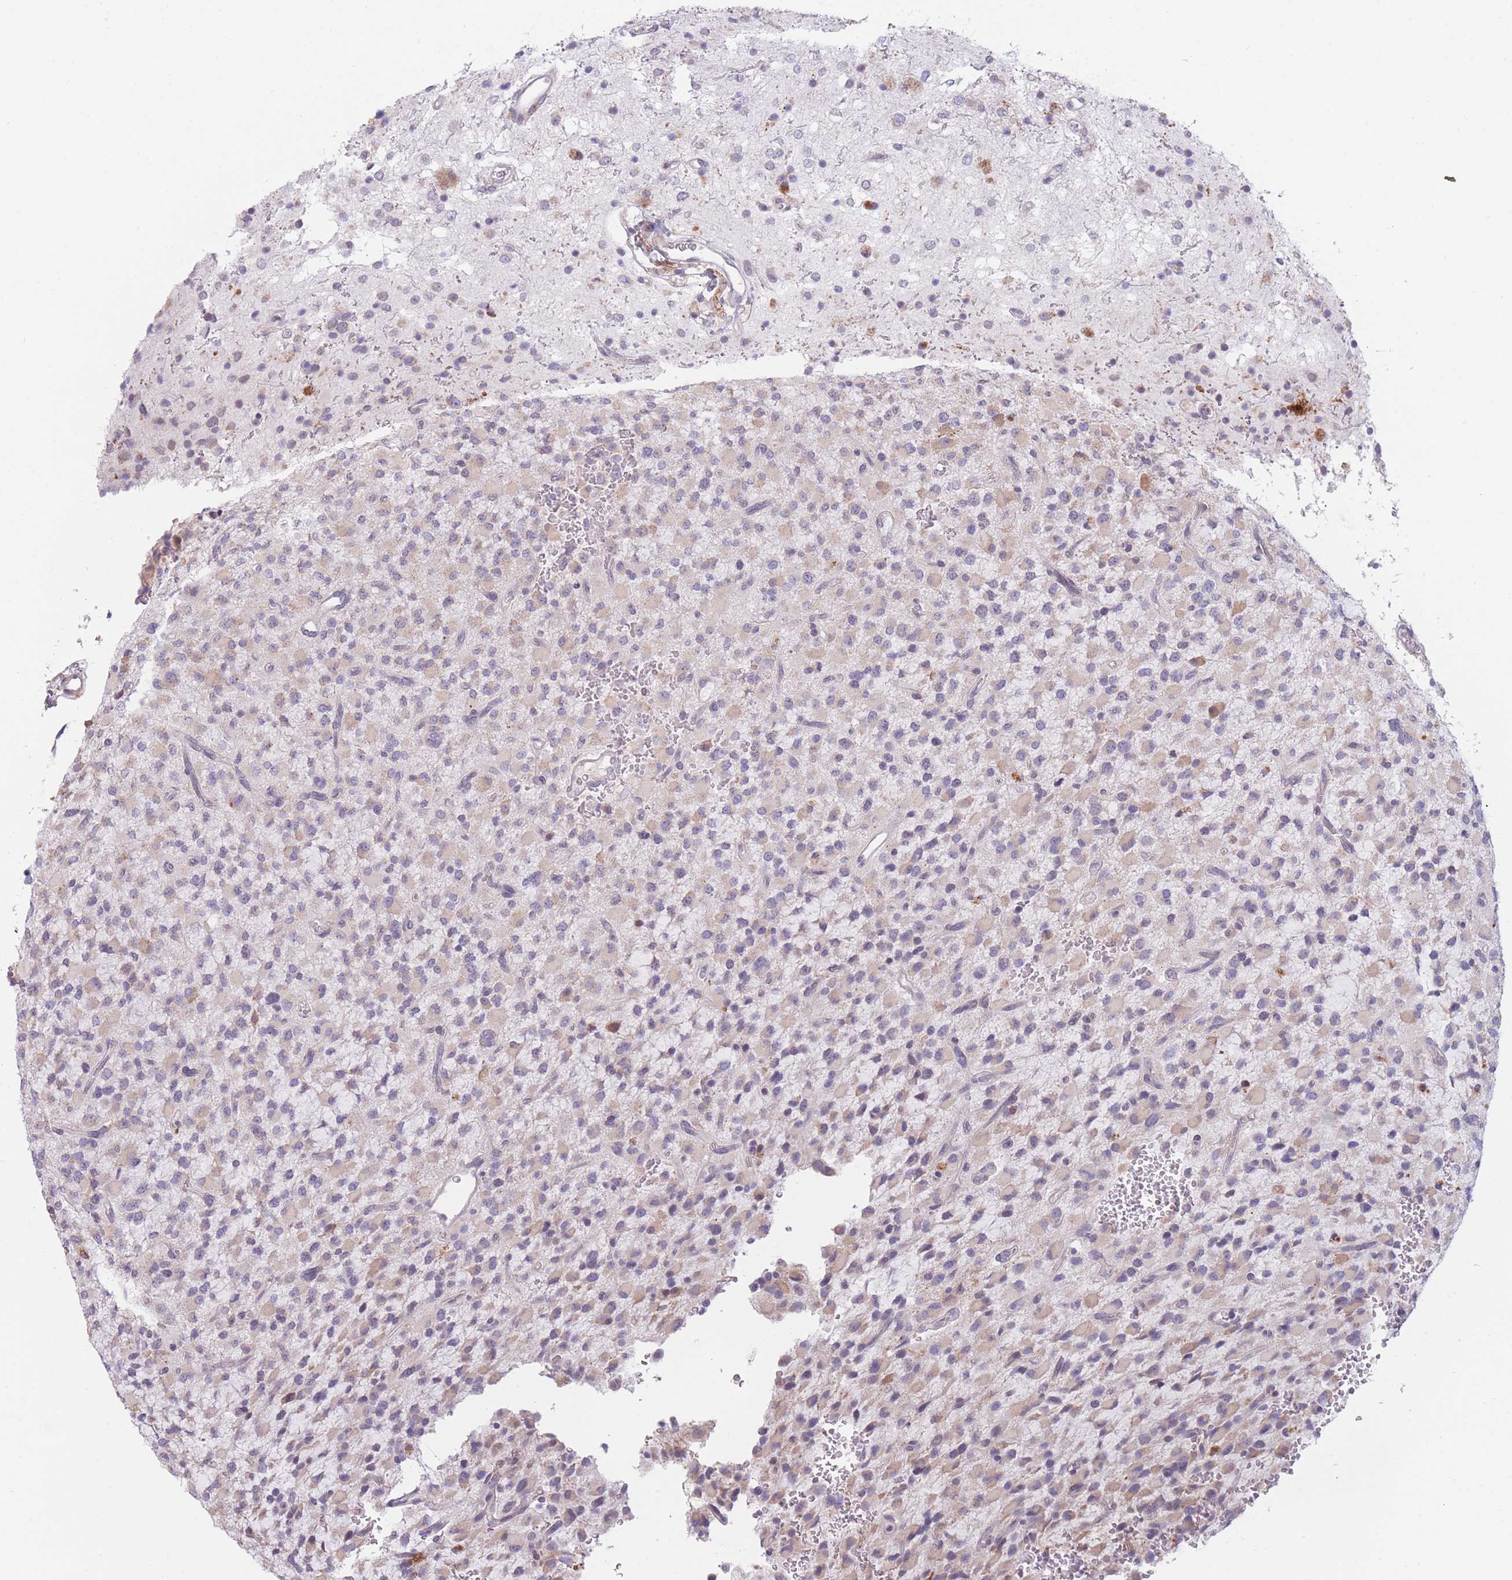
{"staining": {"intensity": "weak", "quantity": "25%-75%", "location": "cytoplasmic/membranous"}, "tissue": "glioma", "cell_type": "Tumor cells", "image_type": "cancer", "snomed": [{"axis": "morphology", "description": "Glioma, malignant, High grade"}, {"axis": "topography", "description": "Brain"}], "caption": "Immunohistochemical staining of human glioma displays weak cytoplasmic/membranous protein expression in about 25%-75% of tumor cells.", "gene": "COL27A1", "patient": {"sex": "male", "age": 34}}